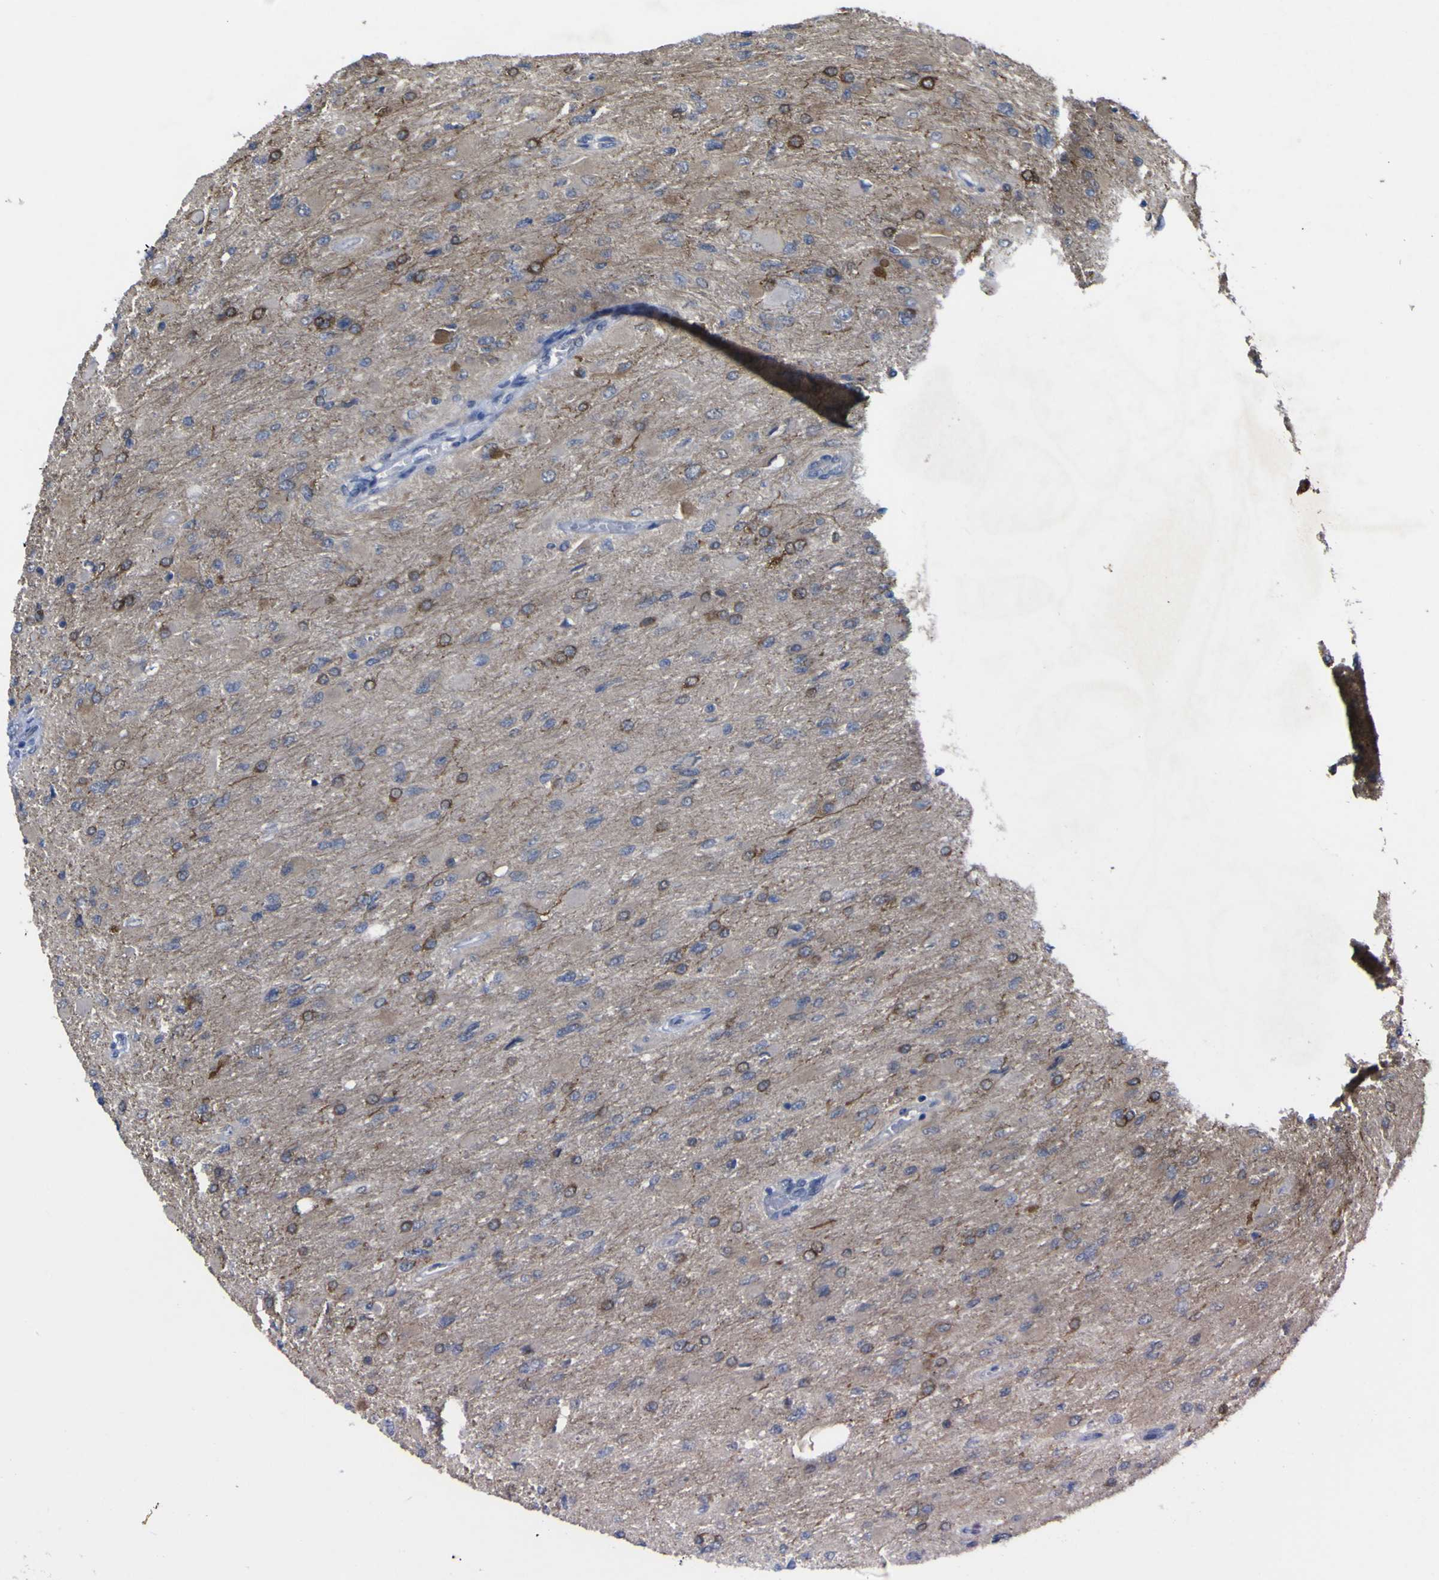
{"staining": {"intensity": "moderate", "quantity": "25%-75%", "location": "cytoplasmic/membranous"}, "tissue": "glioma", "cell_type": "Tumor cells", "image_type": "cancer", "snomed": [{"axis": "morphology", "description": "Glioma, malignant, High grade"}, {"axis": "topography", "description": "Cerebral cortex"}], "caption": "A micrograph of human malignant high-grade glioma stained for a protein displays moderate cytoplasmic/membranous brown staining in tumor cells.", "gene": "TNFRSF11A", "patient": {"sex": "female", "age": 36}}